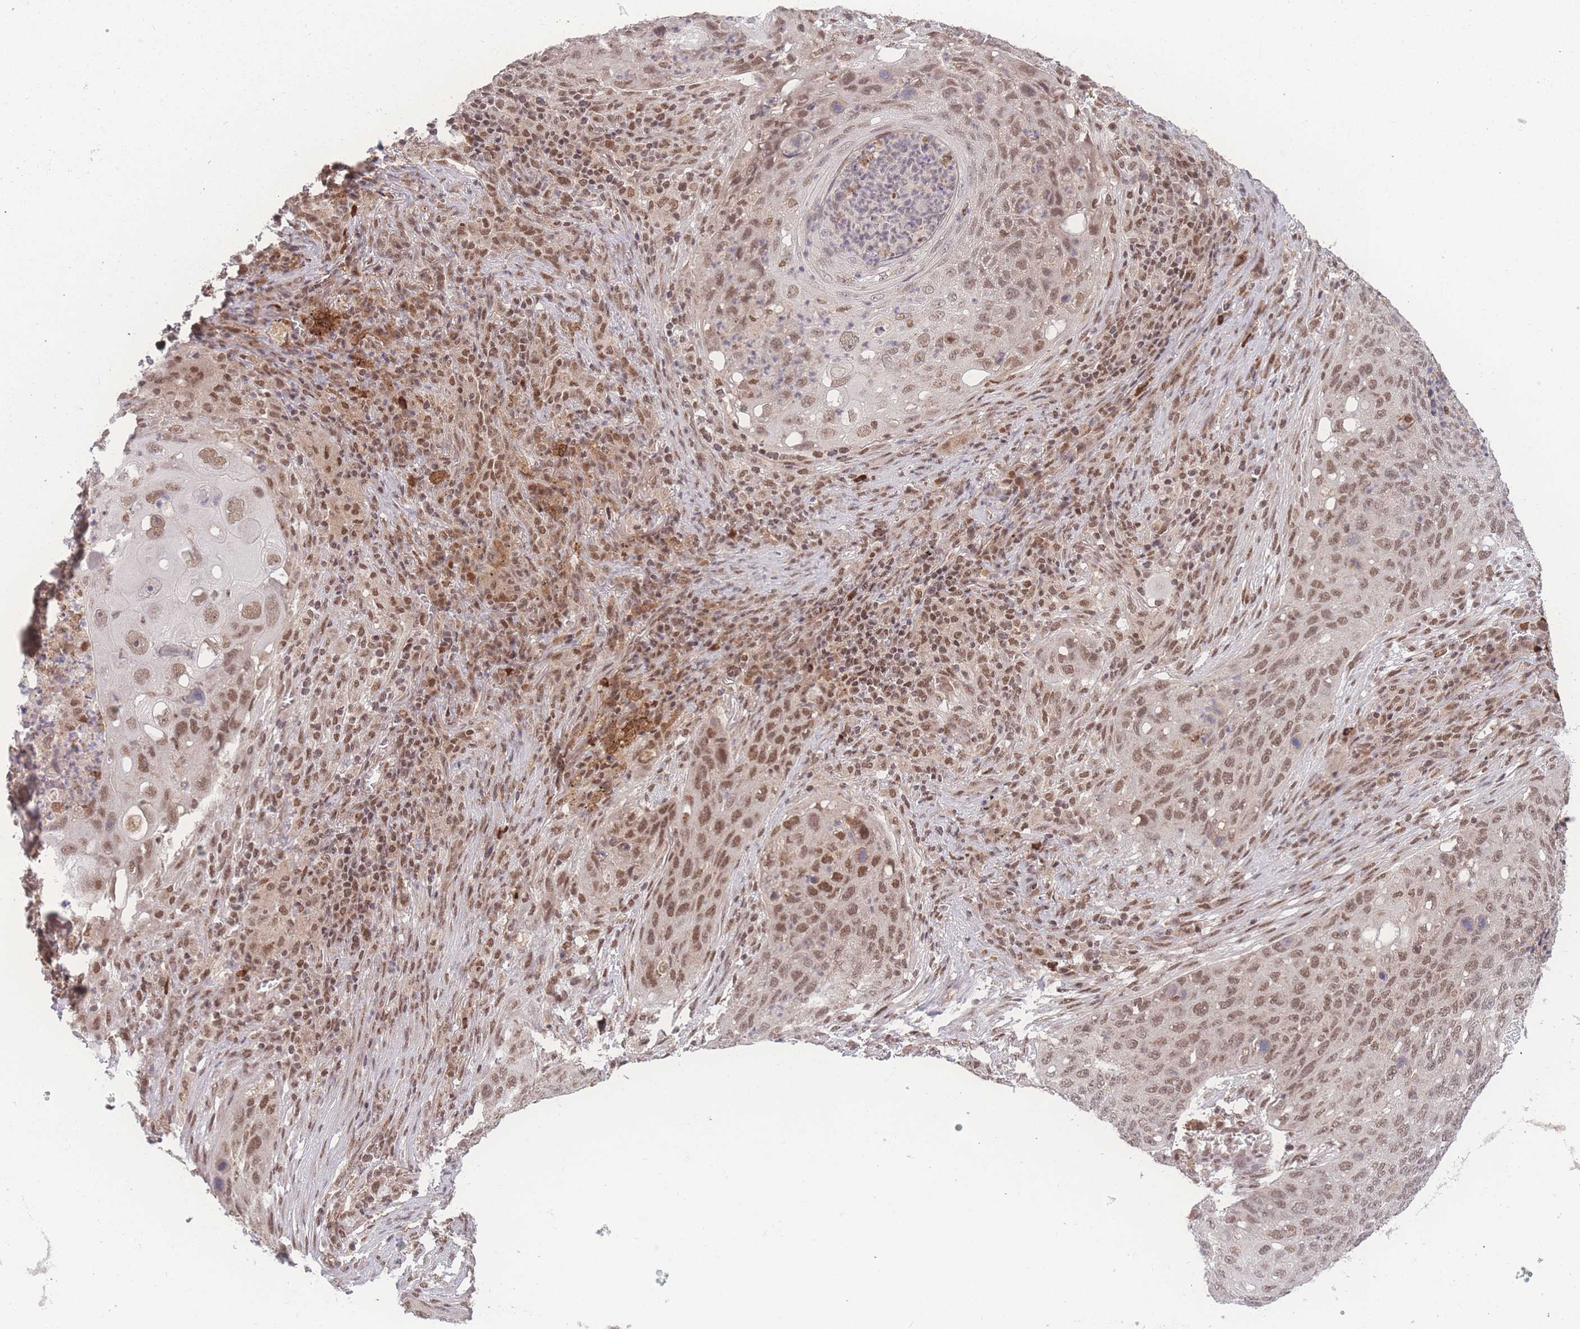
{"staining": {"intensity": "moderate", "quantity": ">75%", "location": "nuclear"}, "tissue": "lung cancer", "cell_type": "Tumor cells", "image_type": "cancer", "snomed": [{"axis": "morphology", "description": "Squamous cell carcinoma, NOS"}, {"axis": "topography", "description": "Lung"}], "caption": "Squamous cell carcinoma (lung) stained with DAB (3,3'-diaminobenzidine) immunohistochemistry (IHC) displays medium levels of moderate nuclear expression in approximately >75% of tumor cells.", "gene": "RAVER1", "patient": {"sex": "female", "age": 63}}